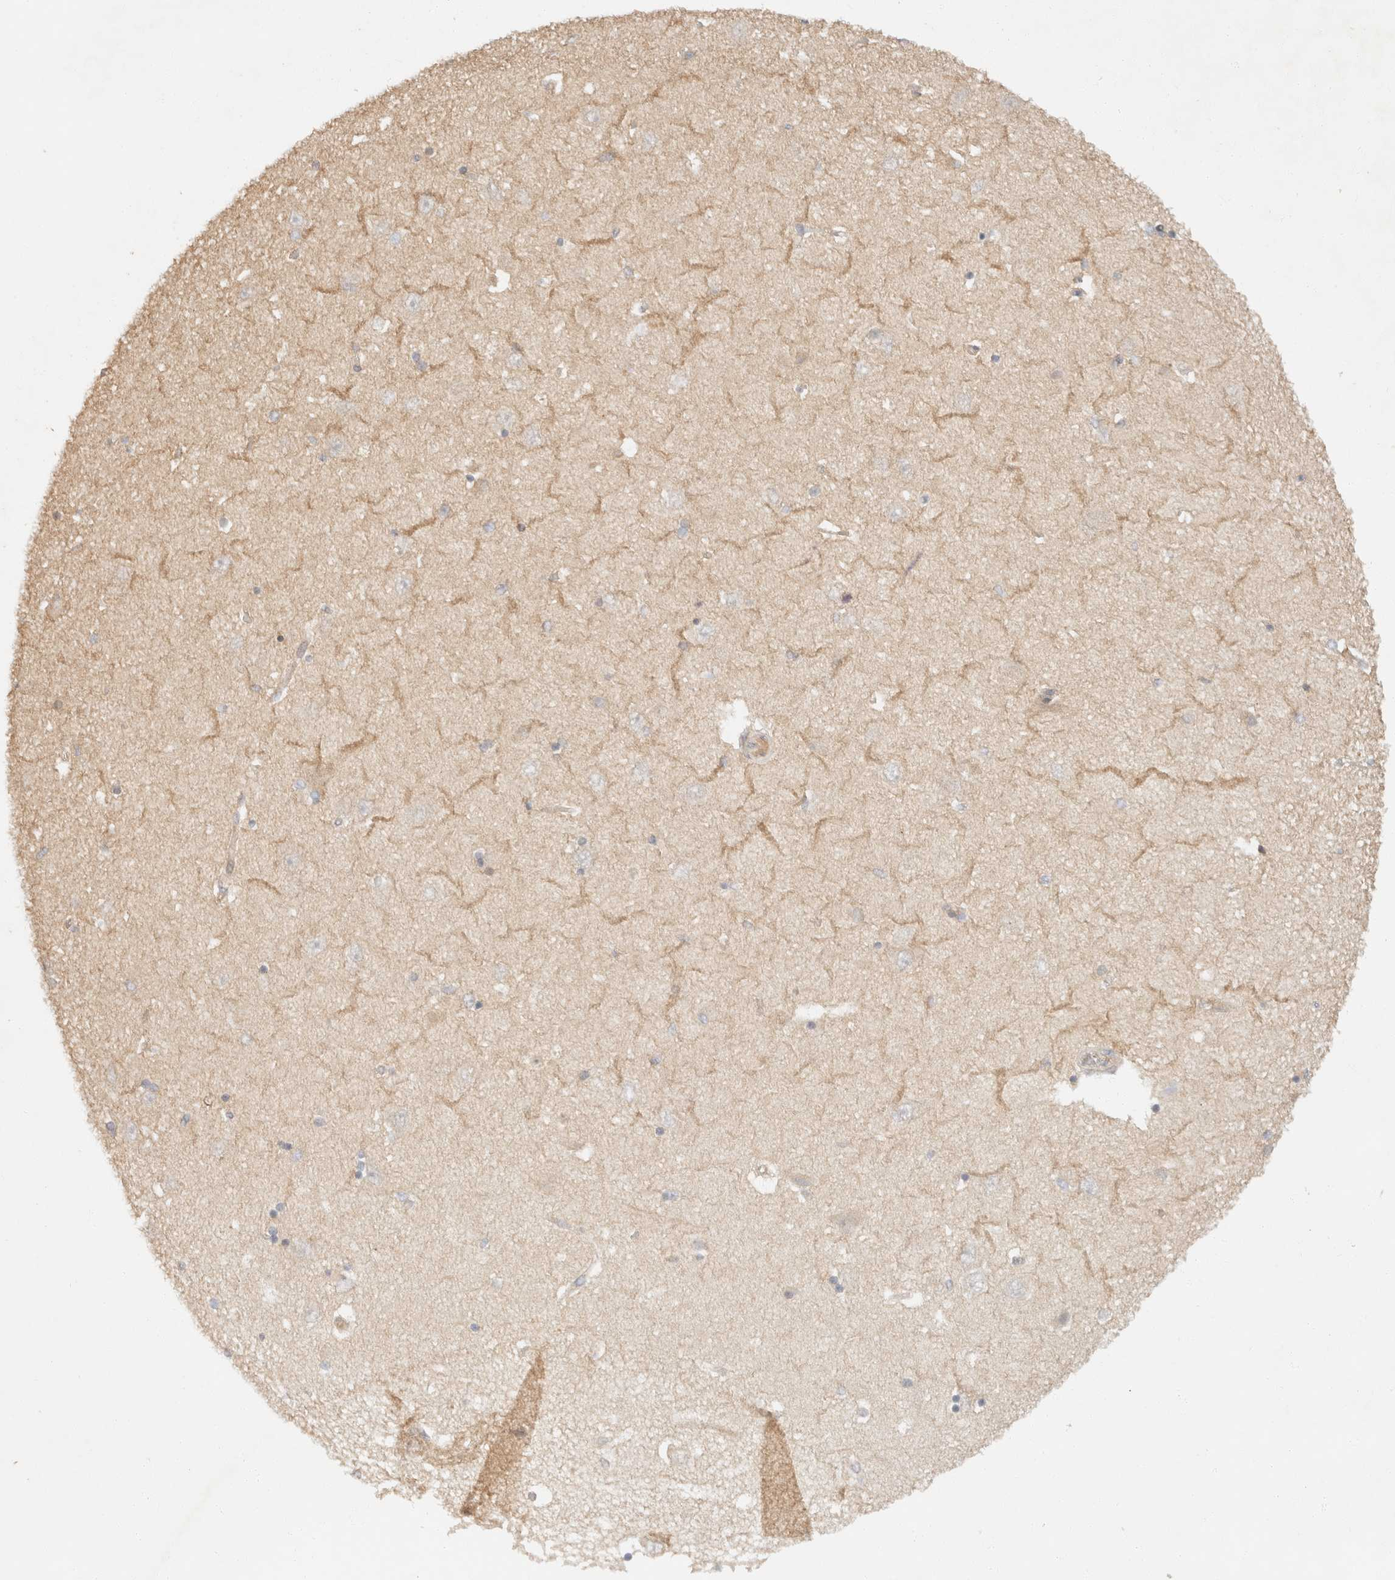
{"staining": {"intensity": "weak", "quantity": "<25%", "location": "cytoplasmic/membranous"}, "tissue": "hippocampus", "cell_type": "Glial cells", "image_type": "normal", "snomed": [{"axis": "morphology", "description": "Normal tissue, NOS"}, {"axis": "topography", "description": "Hippocampus"}], "caption": "The photomicrograph displays no staining of glial cells in normal hippocampus.", "gene": "TACC1", "patient": {"sex": "female", "age": 54}}